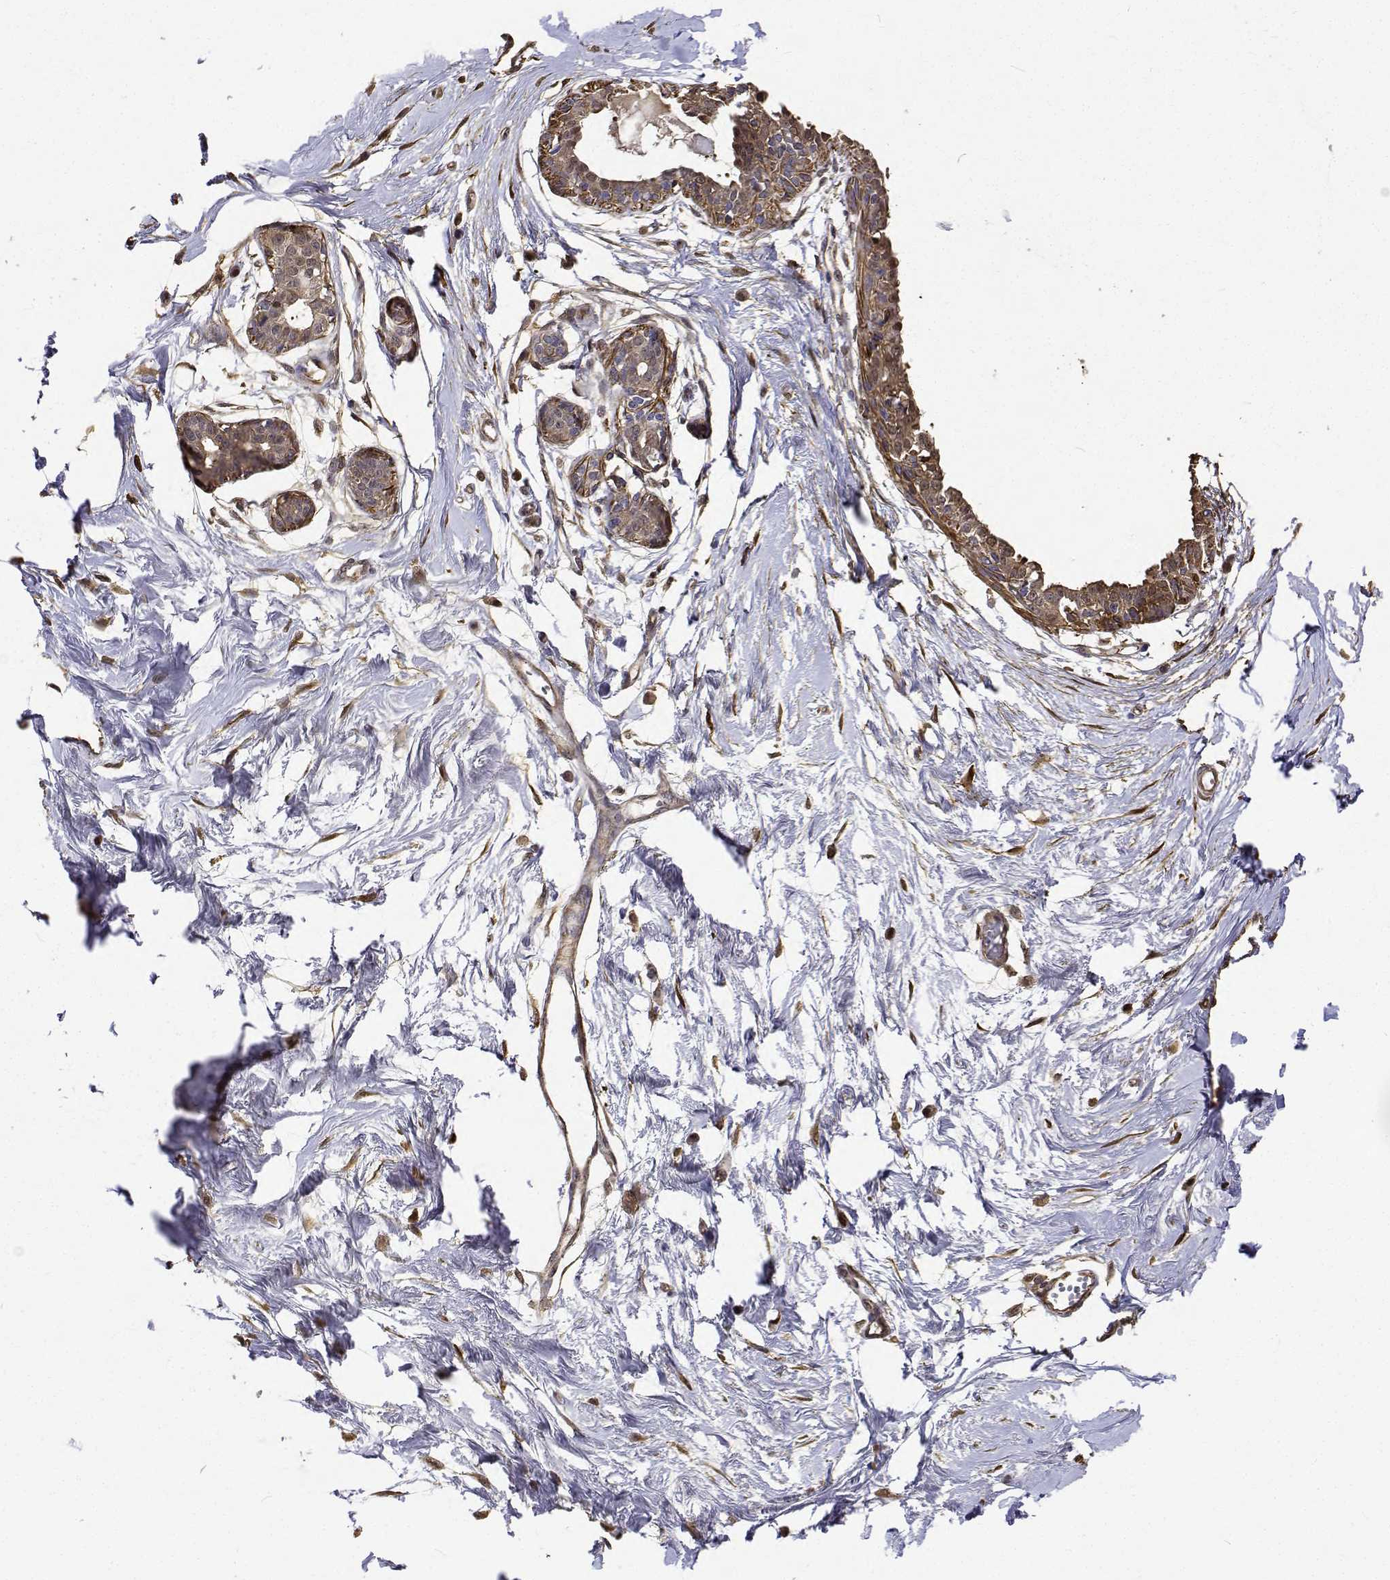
{"staining": {"intensity": "moderate", "quantity": ">75%", "location": "nuclear"}, "tissue": "breast", "cell_type": "Adipocytes", "image_type": "normal", "snomed": [{"axis": "morphology", "description": "Normal tissue, NOS"}, {"axis": "topography", "description": "Breast"}], "caption": "Moderate nuclear positivity for a protein is appreciated in approximately >75% of adipocytes of unremarkable breast using IHC.", "gene": "PCID2", "patient": {"sex": "female", "age": 45}}